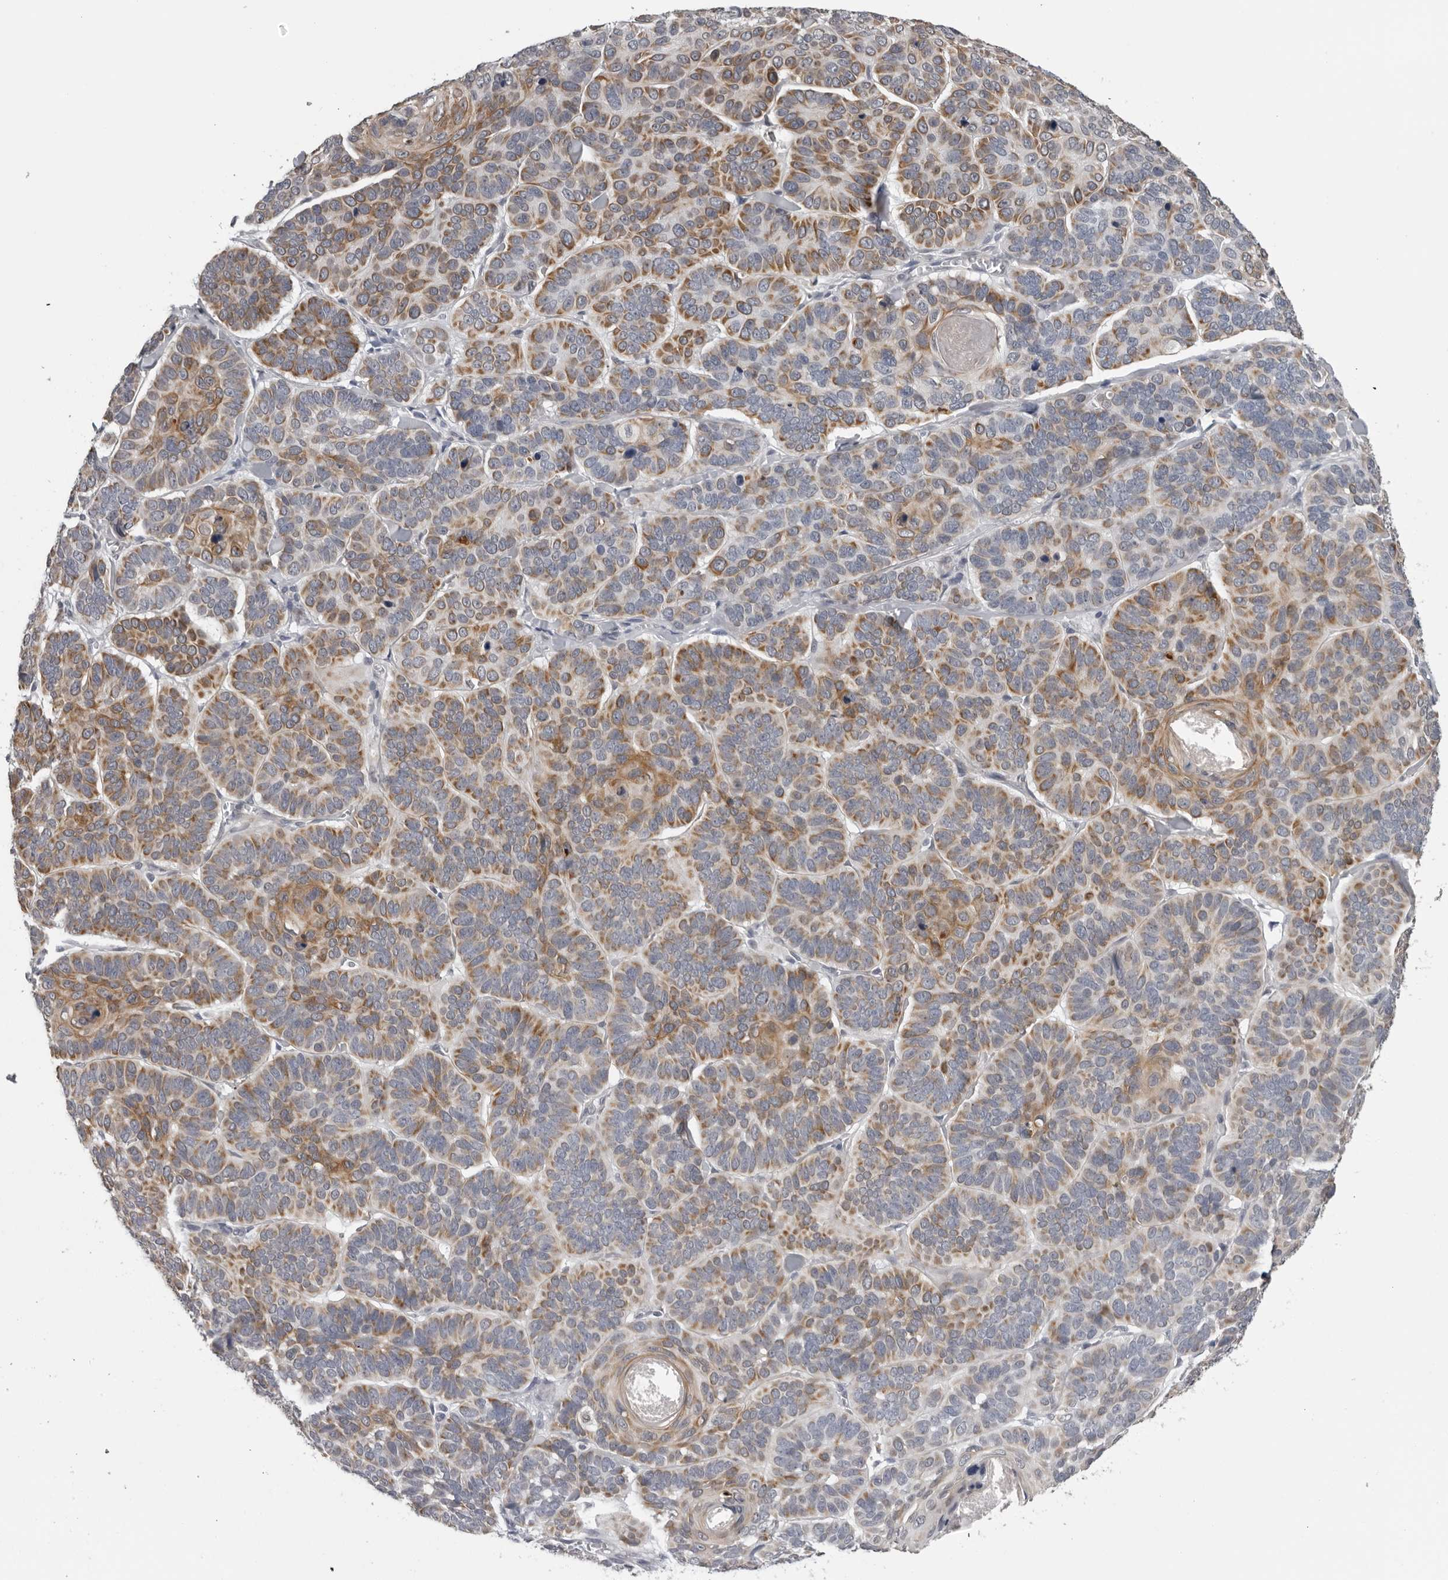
{"staining": {"intensity": "moderate", "quantity": ">75%", "location": "cytoplasmic/membranous"}, "tissue": "skin cancer", "cell_type": "Tumor cells", "image_type": "cancer", "snomed": [{"axis": "morphology", "description": "Basal cell carcinoma"}, {"axis": "topography", "description": "Skin"}], "caption": "Immunohistochemistry (DAB (3,3'-diaminobenzidine)) staining of human skin basal cell carcinoma displays moderate cytoplasmic/membranous protein expression in approximately >75% of tumor cells.", "gene": "CPT2", "patient": {"sex": "male", "age": 62}}